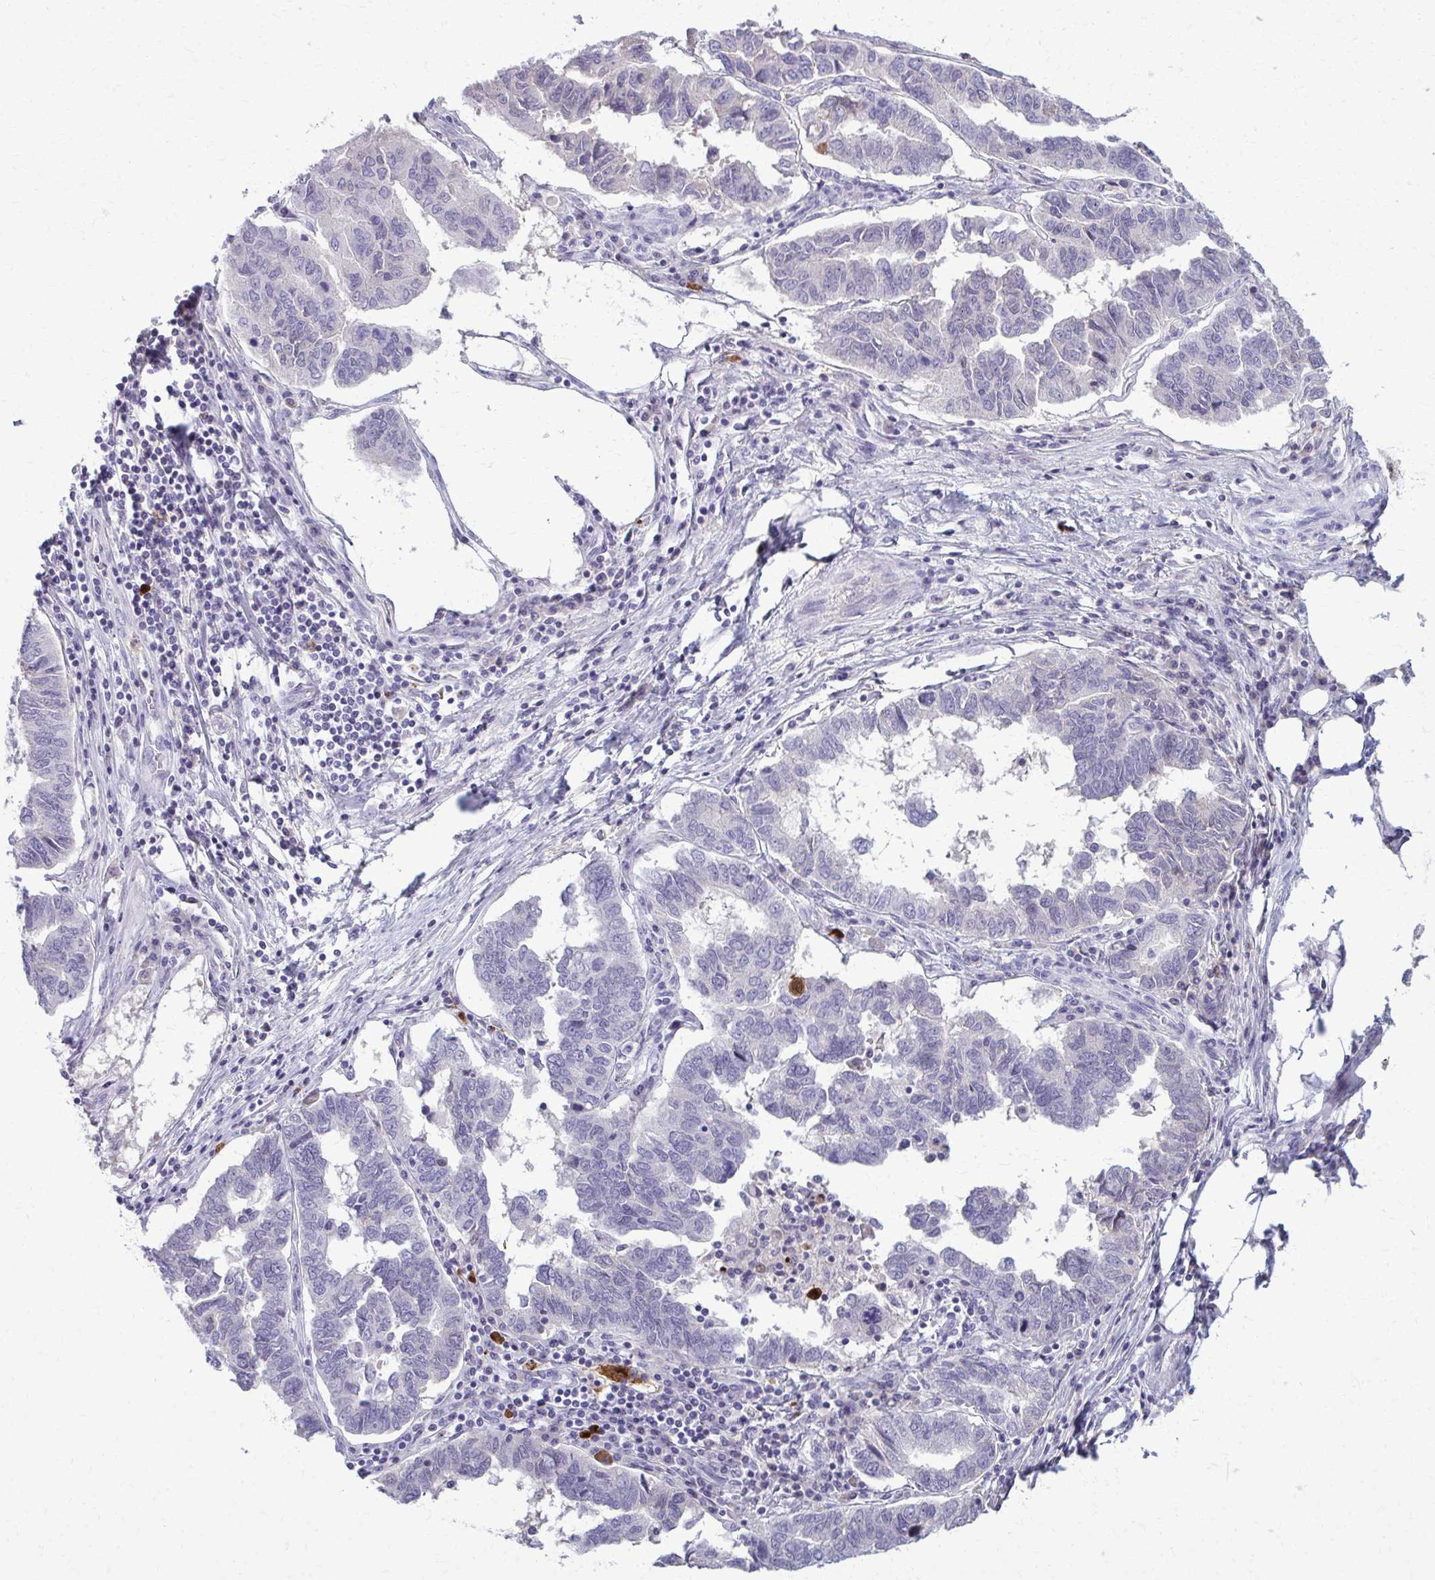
{"staining": {"intensity": "negative", "quantity": "none", "location": "none"}, "tissue": "ovarian cancer", "cell_type": "Tumor cells", "image_type": "cancer", "snomed": [{"axis": "morphology", "description": "Cystadenocarcinoma, serous, NOS"}, {"axis": "topography", "description": "Ovary"}], "caption": "Ovarian serous cystadenocarcinoma was stained to show a protein in brown. There is no significant positivity in tumor cells.", "gene": "OR4M1", "patient": {"sex": "female", "age": 64}}